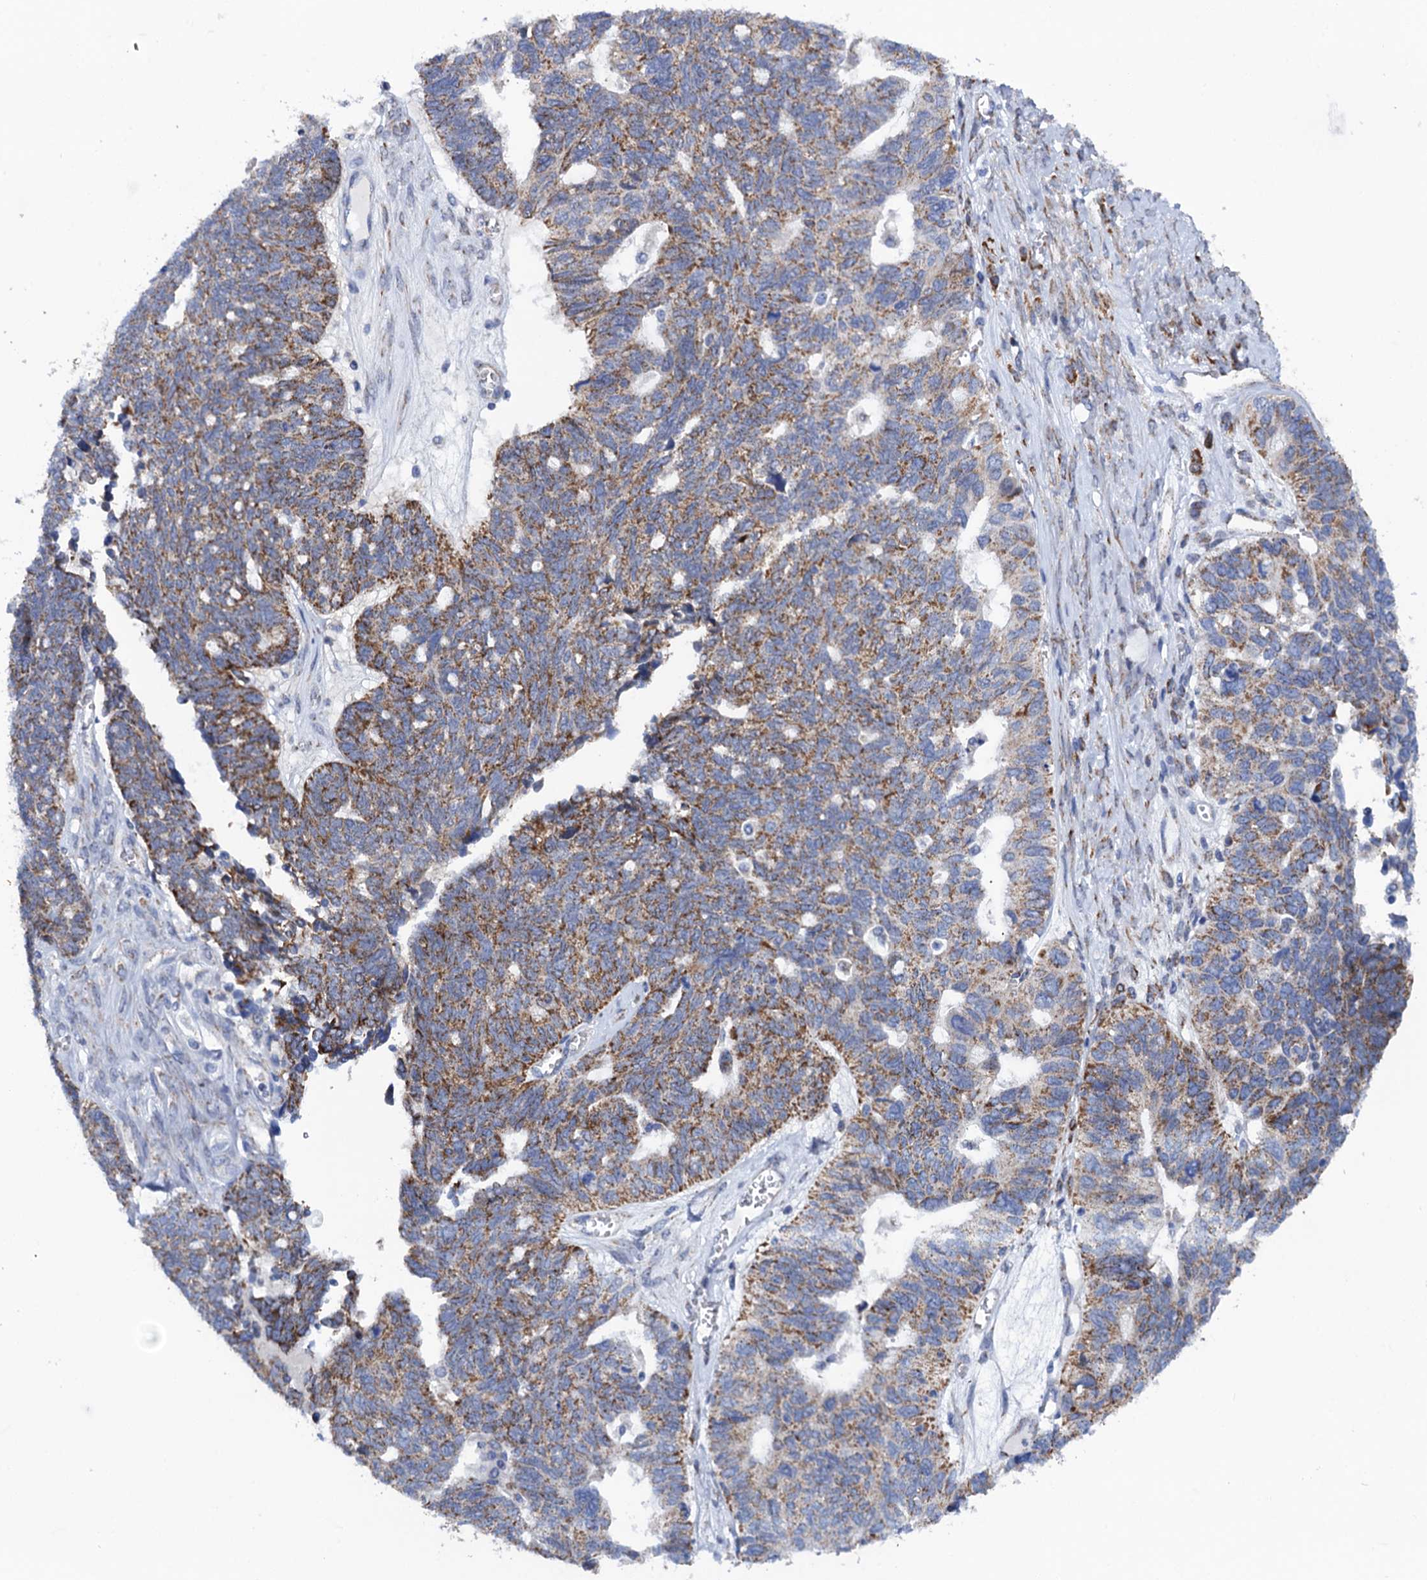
{"staining": {"intensity": "moderate", "quantity": "<25%", "location": "cytoplasmic/membranous"}, "tissue": "ovarian cancer", "cell_type": "Tumor cells", "image_type": "cancer", "snomed": [{"axis": "morphology", "description": "Cystadenocarcinoma, serous, NOS"}, {"axis": "topography", "description": "Ovary"}], "caption": "An immunohistochemistry (IHC) micrograph of neoplastic tissue is shown. Protein staining in brown shows moderate cytoplasmic/membranous positivity in ovarian cancer (serous cystadenocarcinoma) within tumor cells.", "gene": "PTCD3", "patient": {"sex": "female", "age": 79}}